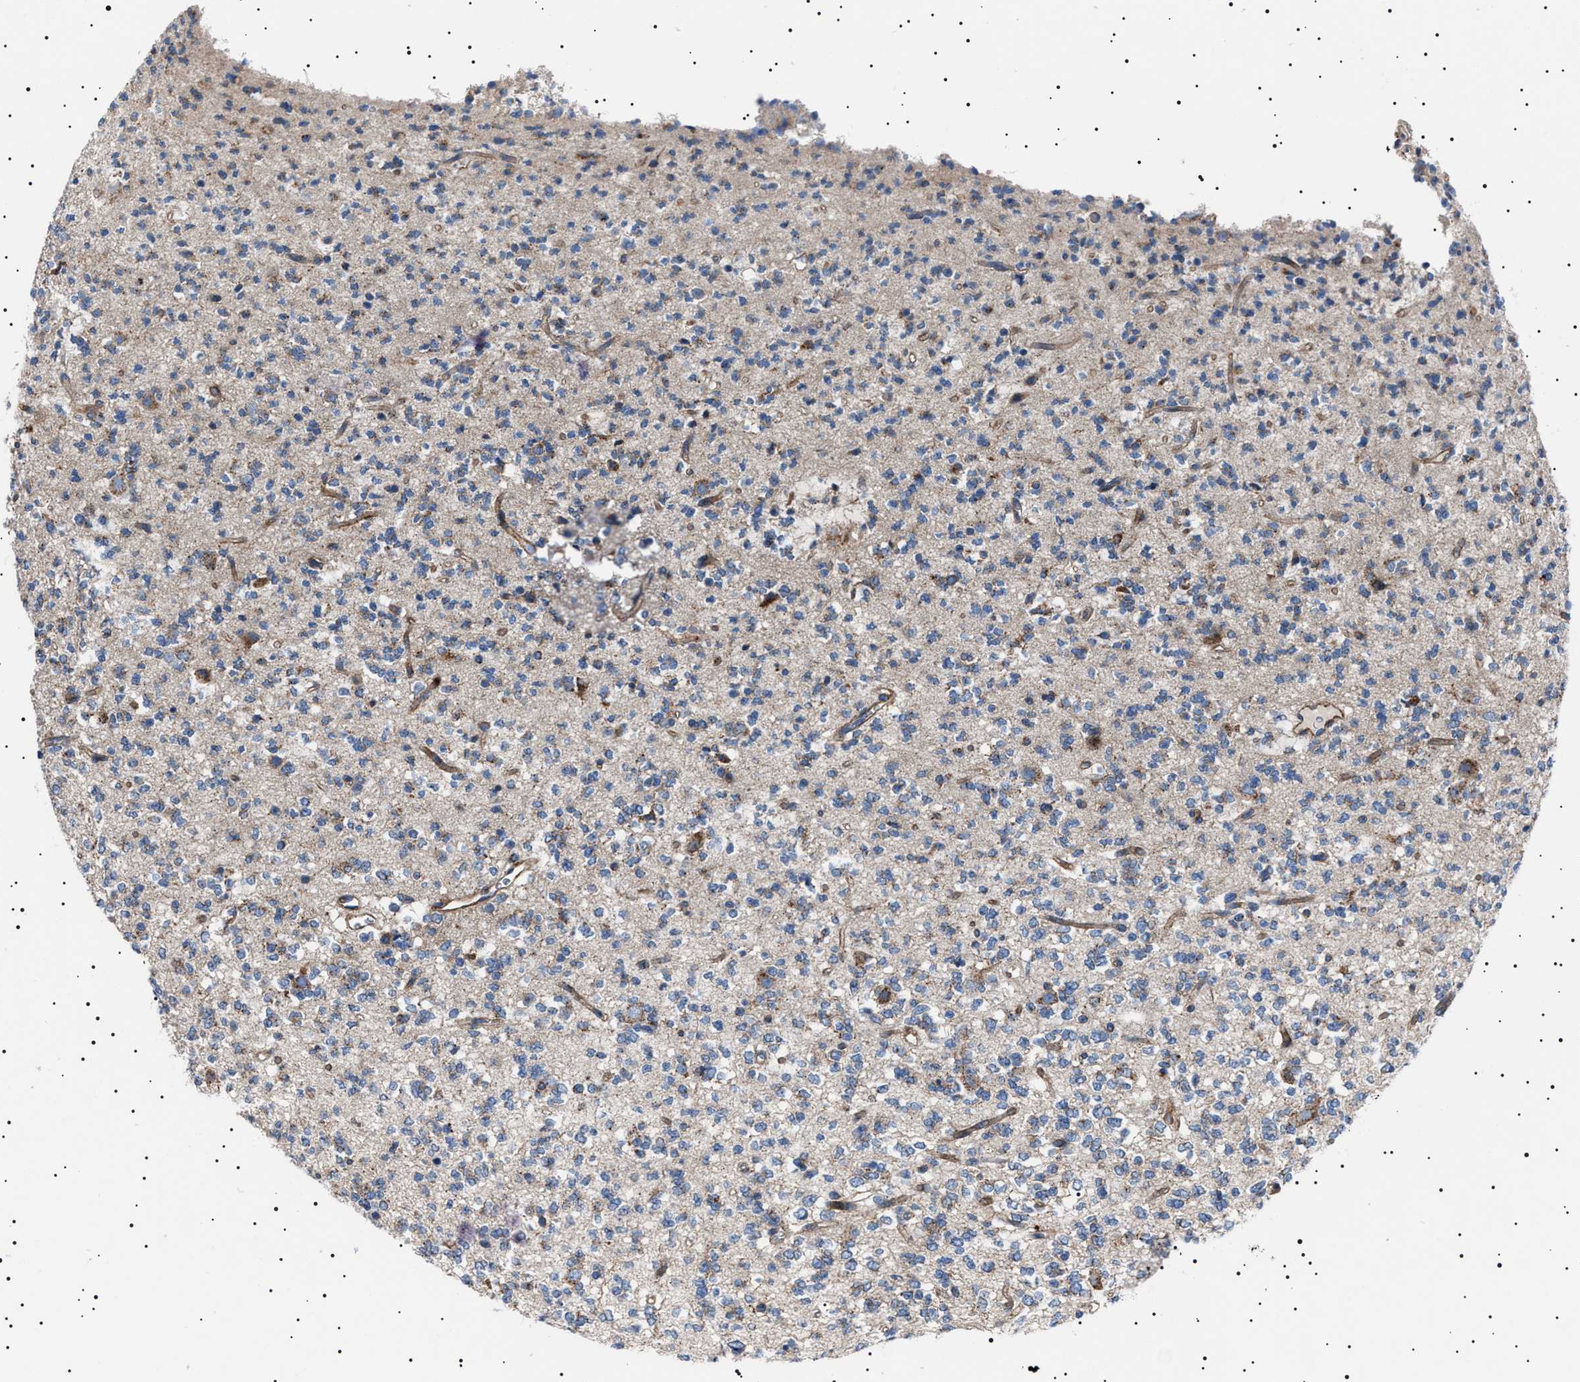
{"staining": {"intensity": "negative", "quantity": "none", "location": "none"}, "tissue": "glioma", "cell_type": "Tumor cells", "image_type": "cancer", "snomed": [{"axis": "morphology", "description": "Glioma, malignant, Low grade"}, {"axis": "topography", "description": "Brain"}], "caption": "Tumor cells are negative for protein expression in human low-grade glioma (malignant).", "gene": "NEU1", "patient": {"sex": "male", "age": 38}}